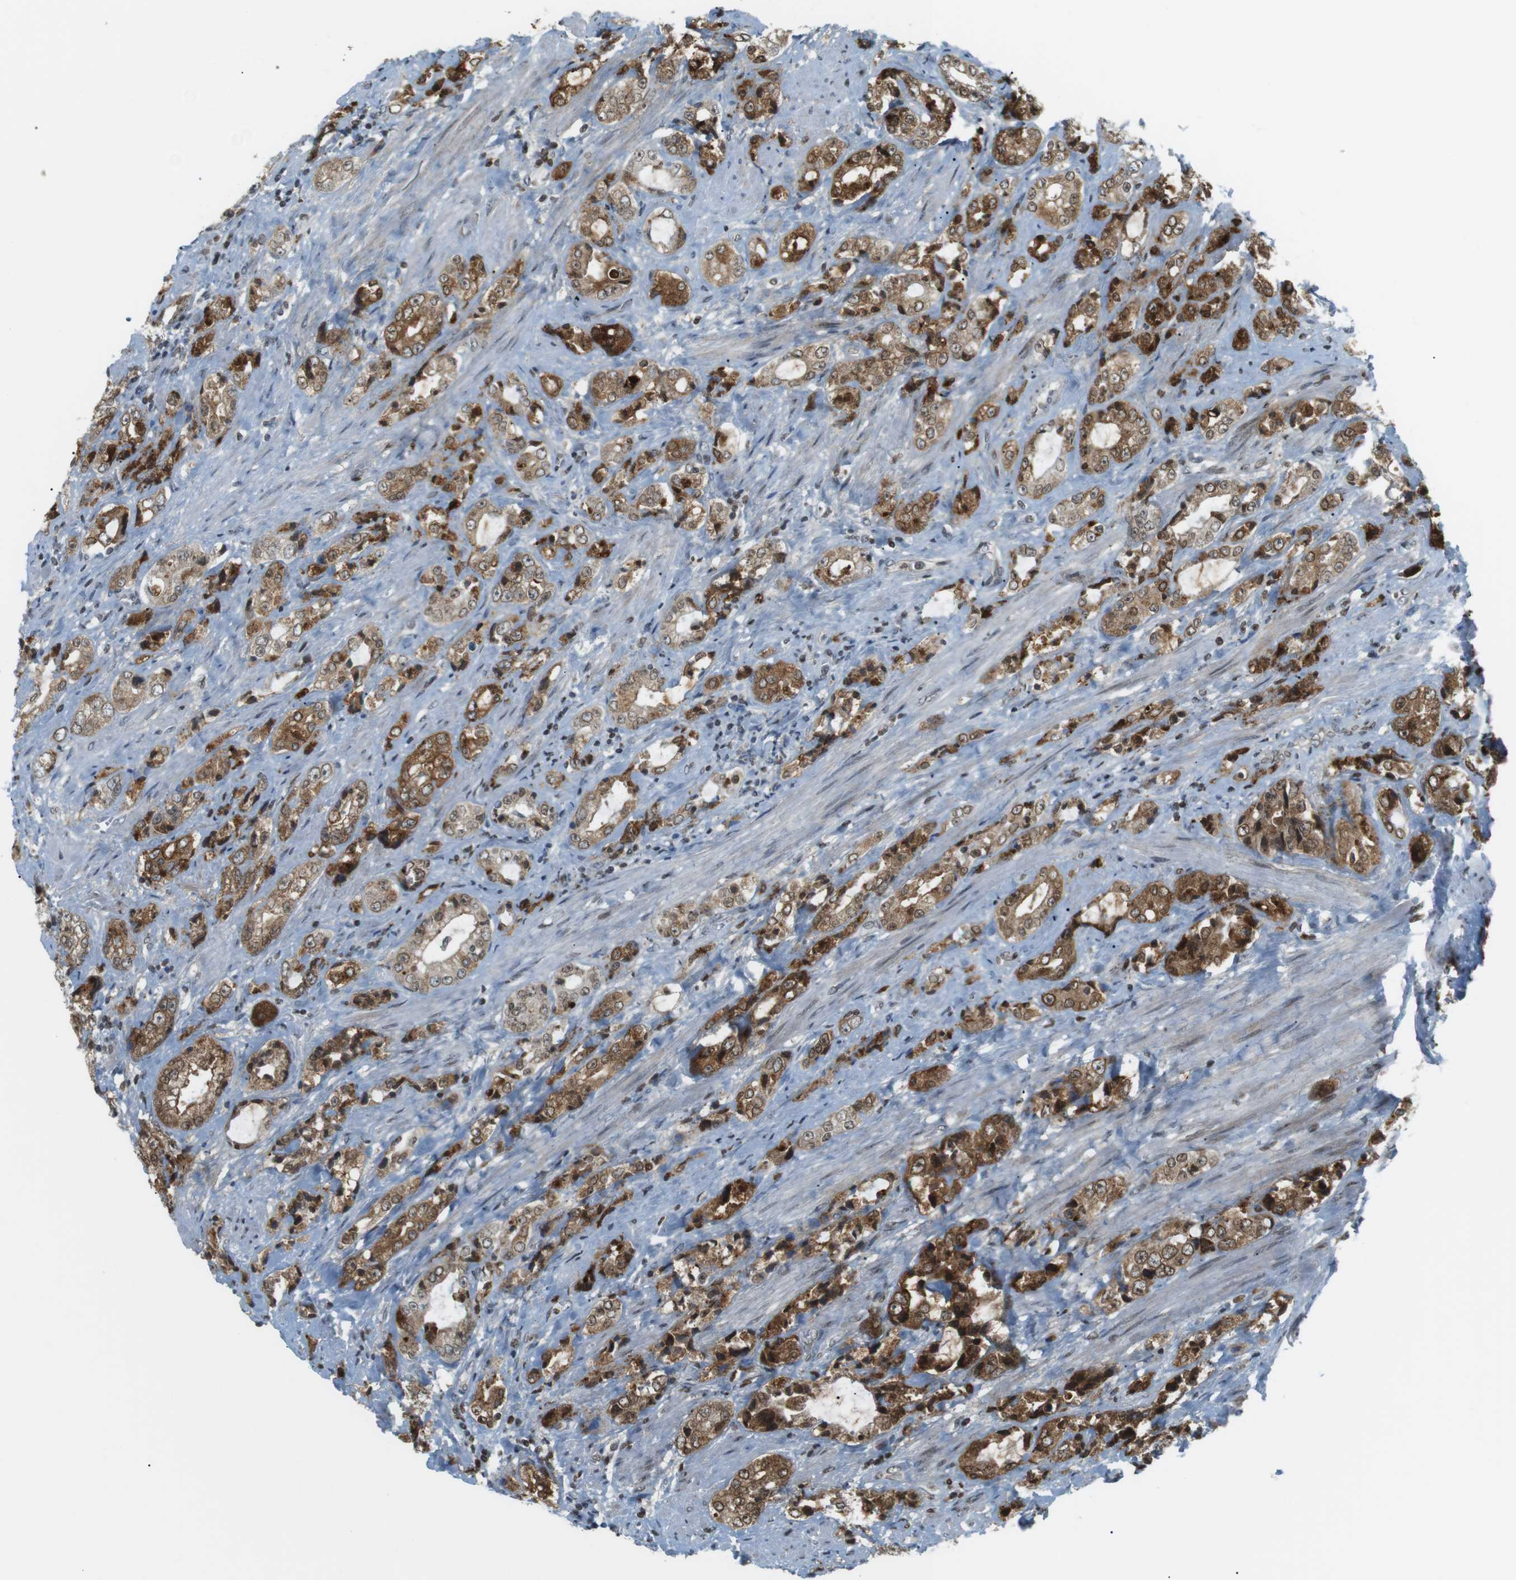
{"staining": {"intensity": "strong", "quantity": ">75%", "location": "cytoplasmic/membranous,nuclear"}, "tissue": "prostate cancer", "cell_type": "Tumor cells", "image_type": "cancer", "snomed": [{"axis": "morphology", "description": "Adenocarcinoma, High grade"}, {"axis": "topography", "description": "Prostate"}], "caption": "Brown immunohistochemical staining in prostate cancer (adenocarcinoma (high-grade)) exhibits strong cytoplasmic/membranous and nuclear staining in about >75% of tumor cells. (Brightfield microscopy of DAB IHC at high magnification).", "gene": "AZGP1", "patient": {"sex": "male", "age": 61}}